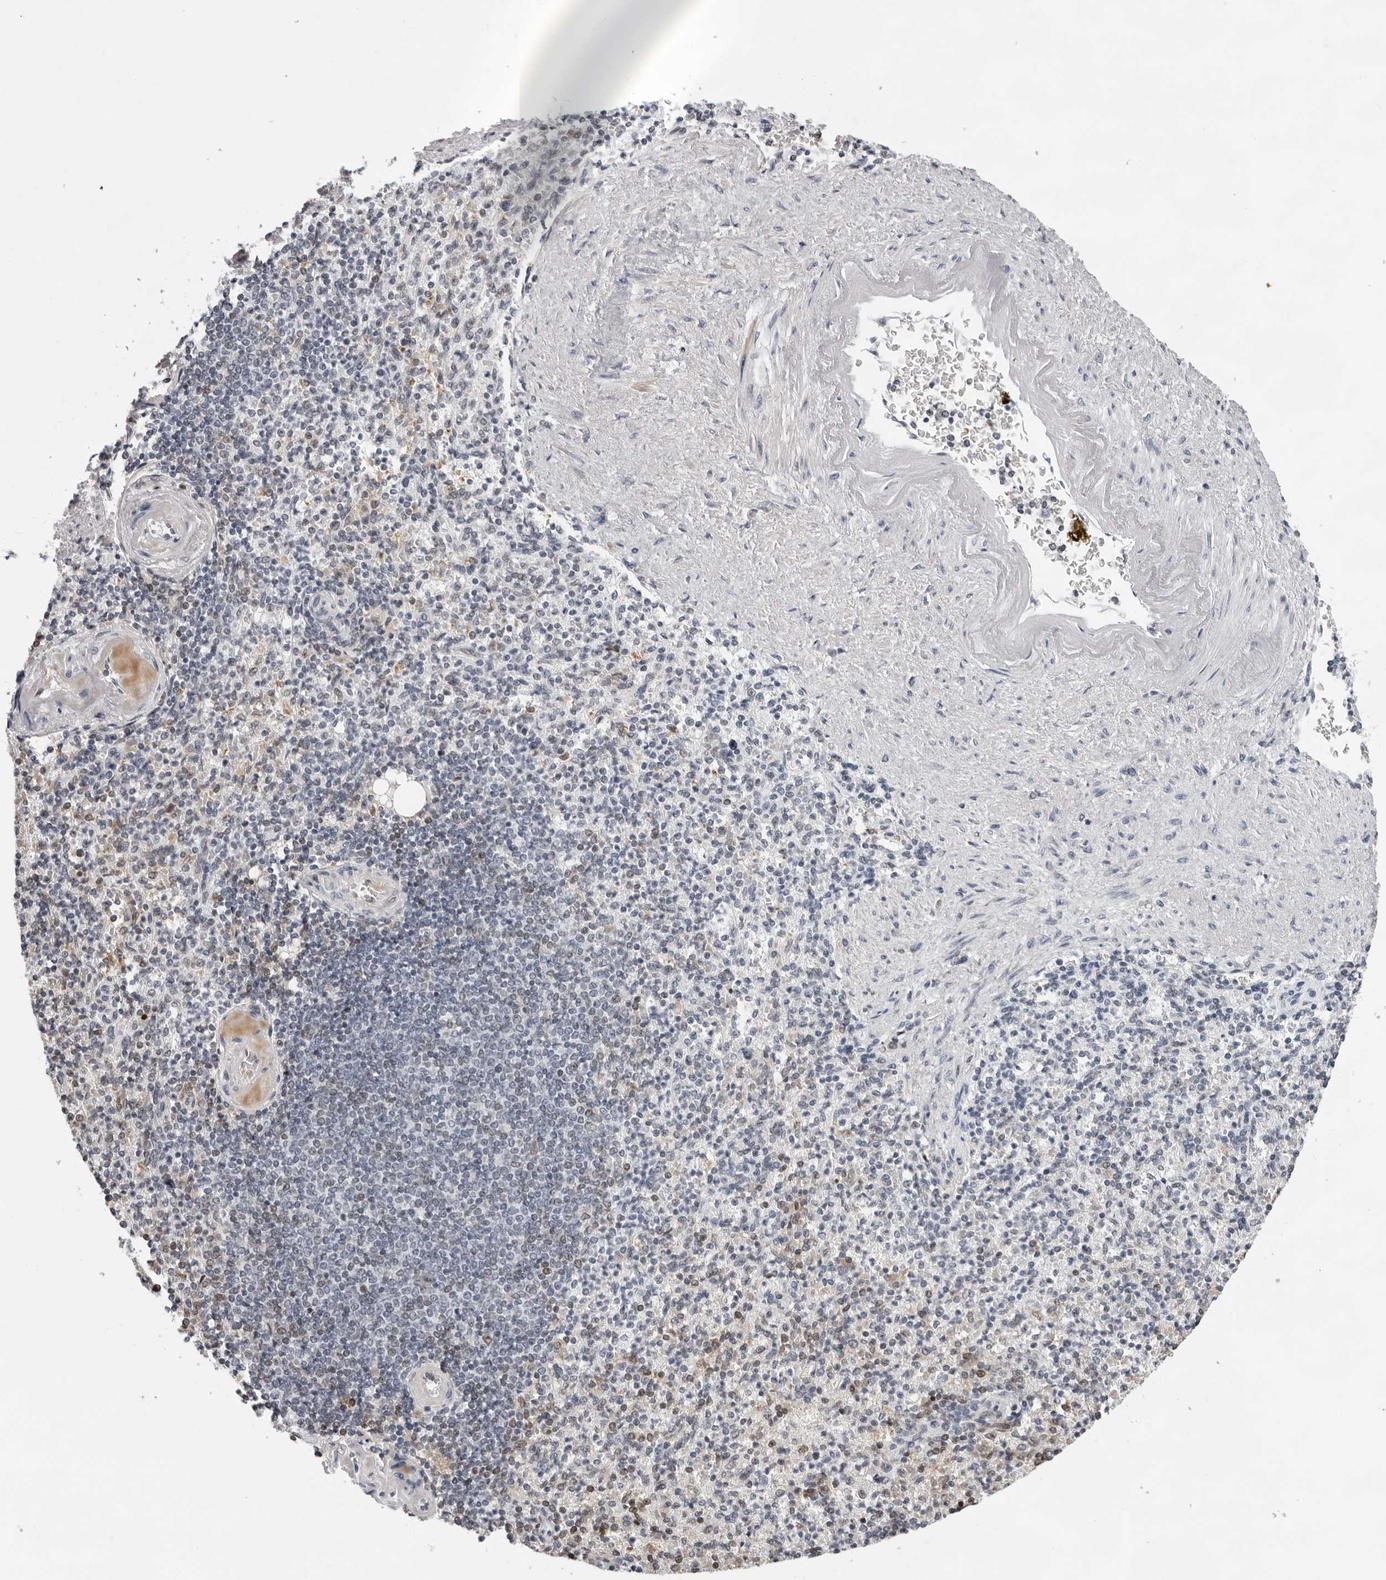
{"staining": {"intensity": "weak", "quantity": "25%-75%", "location": "nuclear"}, "tissue": "spleen", "cell_type": "Cells in red pulp", "image_type": "normal", "snomed": [{"axis": "morphology", "description": "Normal tissue, NOS"}, {"axis": "topography", "description": "Spleen"}], "caption": "A brown stain labels weak nuclear expression of a protein in cells in red pulp of normal human spleen. (DAB IHC, brown staining for protein, blue staining for nuclei).", "gene": "USP1", "patient": {"sex": "female", "age": 74}}